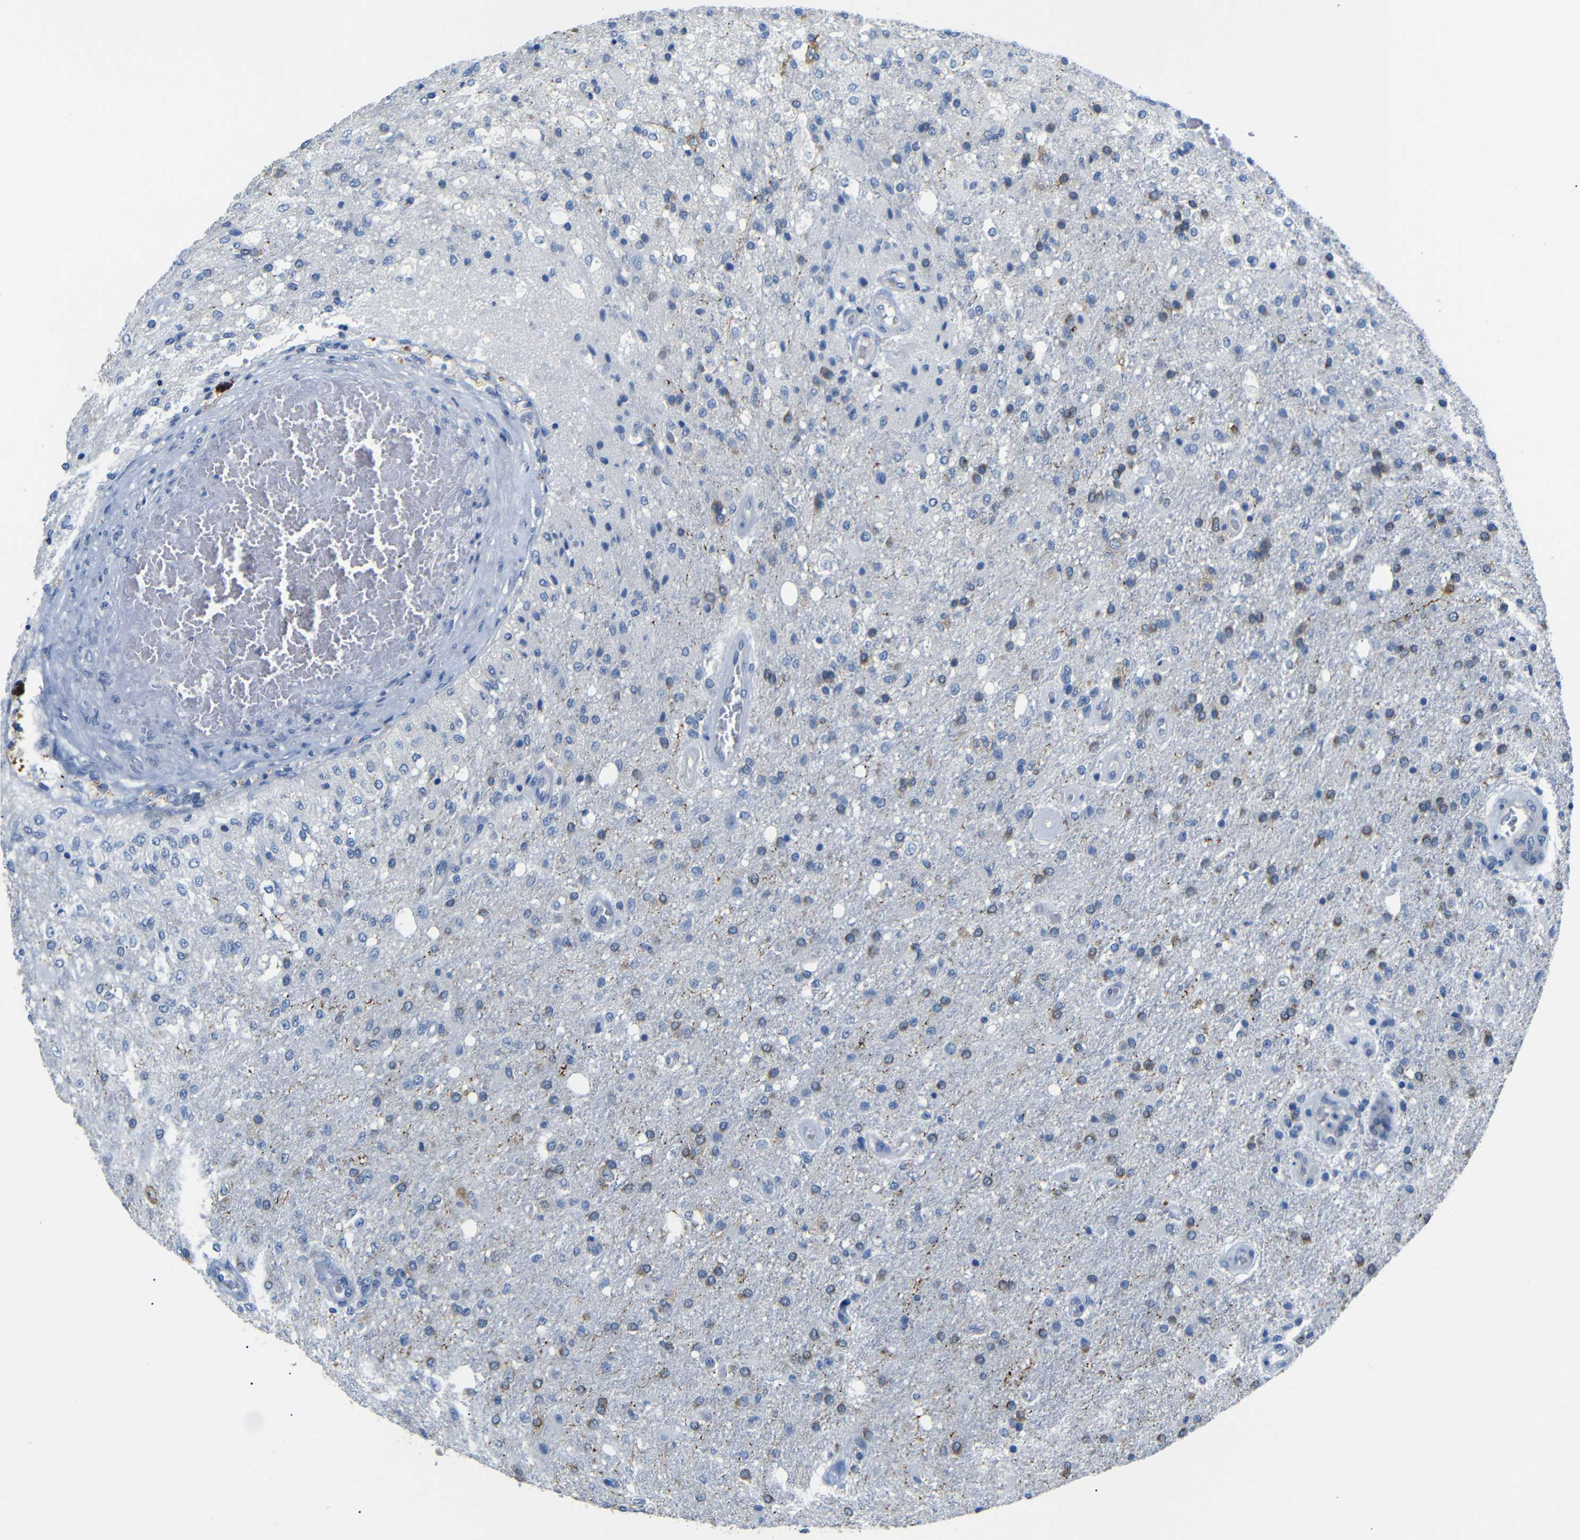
{"staining": {"intensity": "moderate", "quantity": "<25%", "location": "cytoplasmic/membranous"}, "tissue": "glioma", "cell_type": "Tumor cells", "image_type": "cancer", "snomed": [{"axis": "morphology", "description": "Normal tissue, NOS"}, {"axis": "morphology", "description": "Glioma, malignant, High grade"}, {"axis": "topography", "description": "Cerebral cortex"}], "caption": "Brown immunohistochemical staining in human high-grade glioma (malignant) reveals moderate cytoplasmic/membranous staining in approximately <25% of tumor cells.", "gene": "DCP1A", "patient": {"sex": "male", "age": 77}}